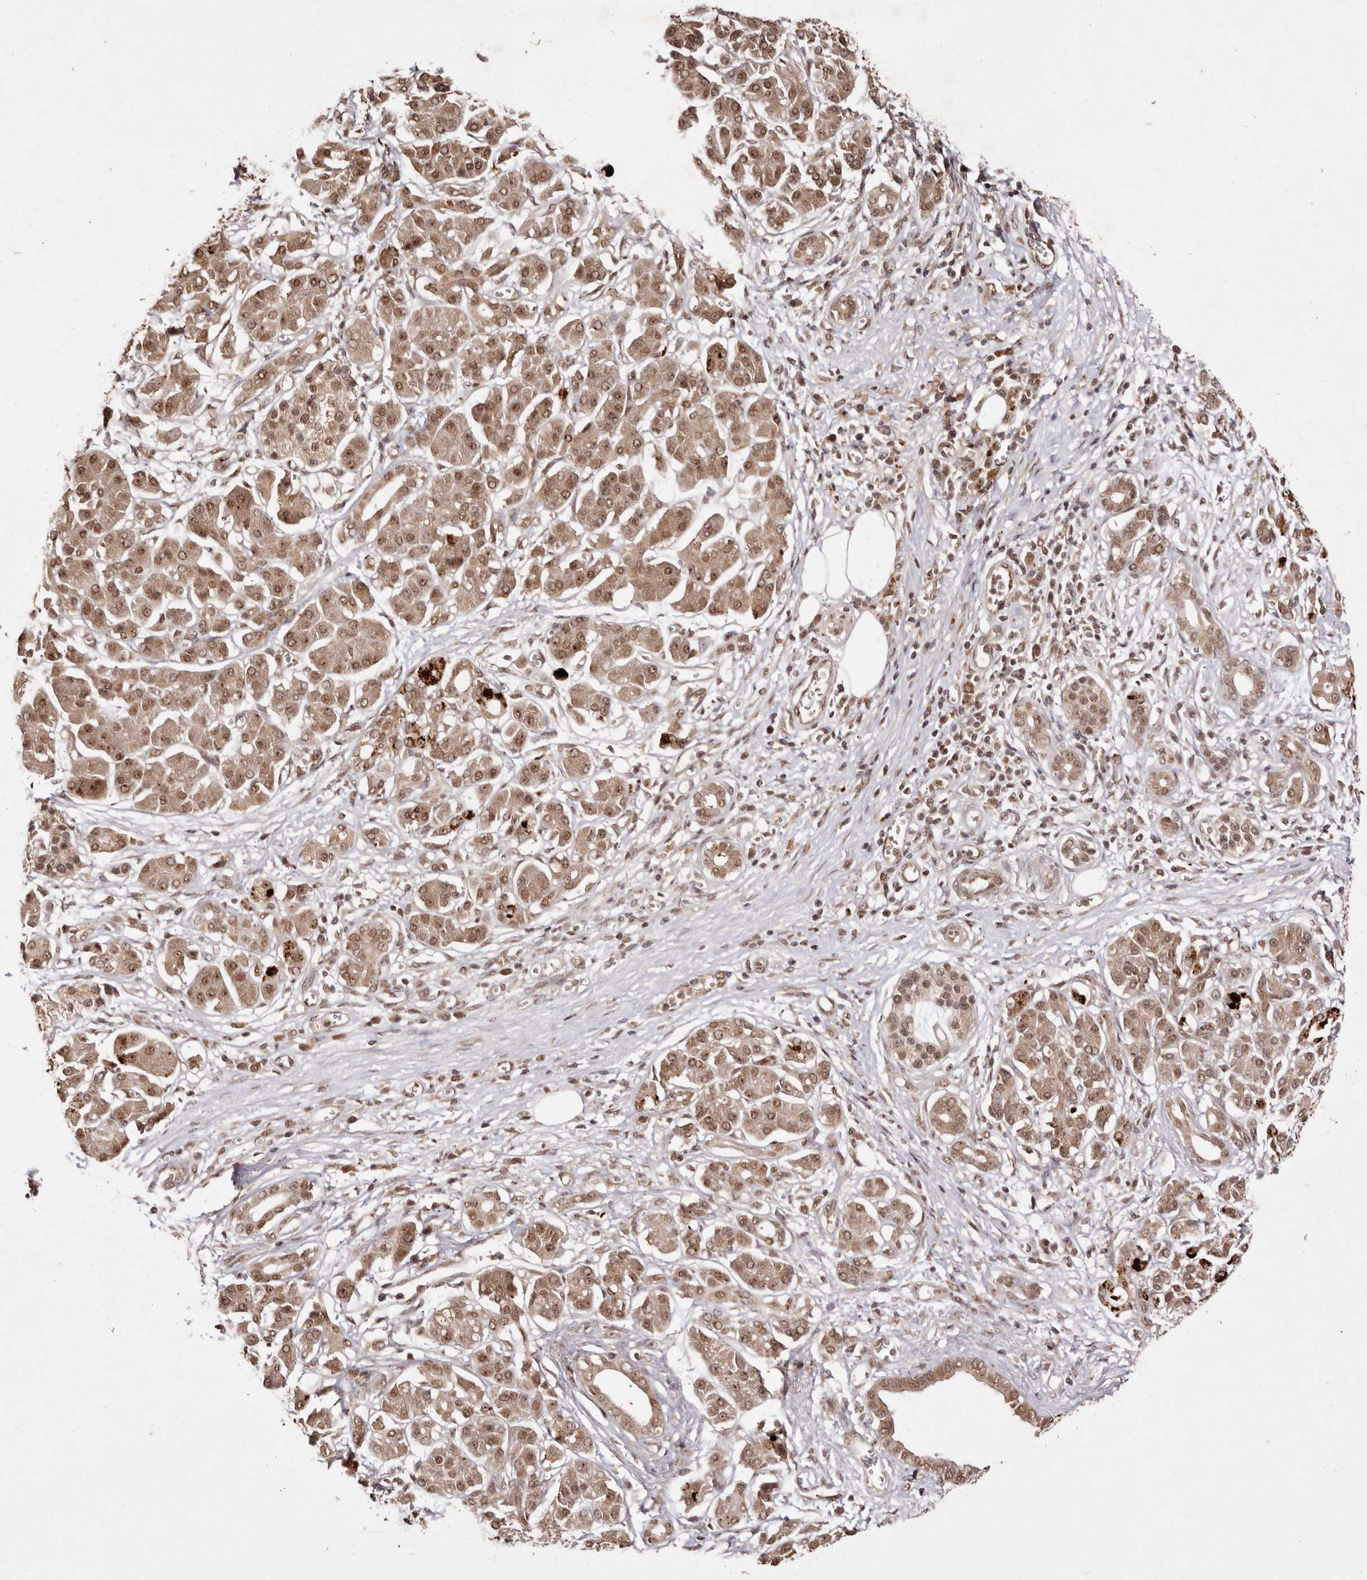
{"staining": {"intensity": "moderate", "quantity": ">75%", "location": "cytoplasmic/membranous,nuclear"}, "tissue": "pancreatic cancer", "cell_type": "Tumor cells", "image_type": "cancer", "snomed": [{"axis": "morphology", "description": "Adenocarcinoma, NOS"}, {"axis": "topography", "description": "Pancreas"}], "caption": "Tumor cells display medium levels of moderate cytoplasmic/membranous and nuclear positivity in approximately >75% of cells in pancreatic cancer (adenocarcinoma).", "gene": "NOTCH1", "patient": {"sex": "male", "age": 78}}